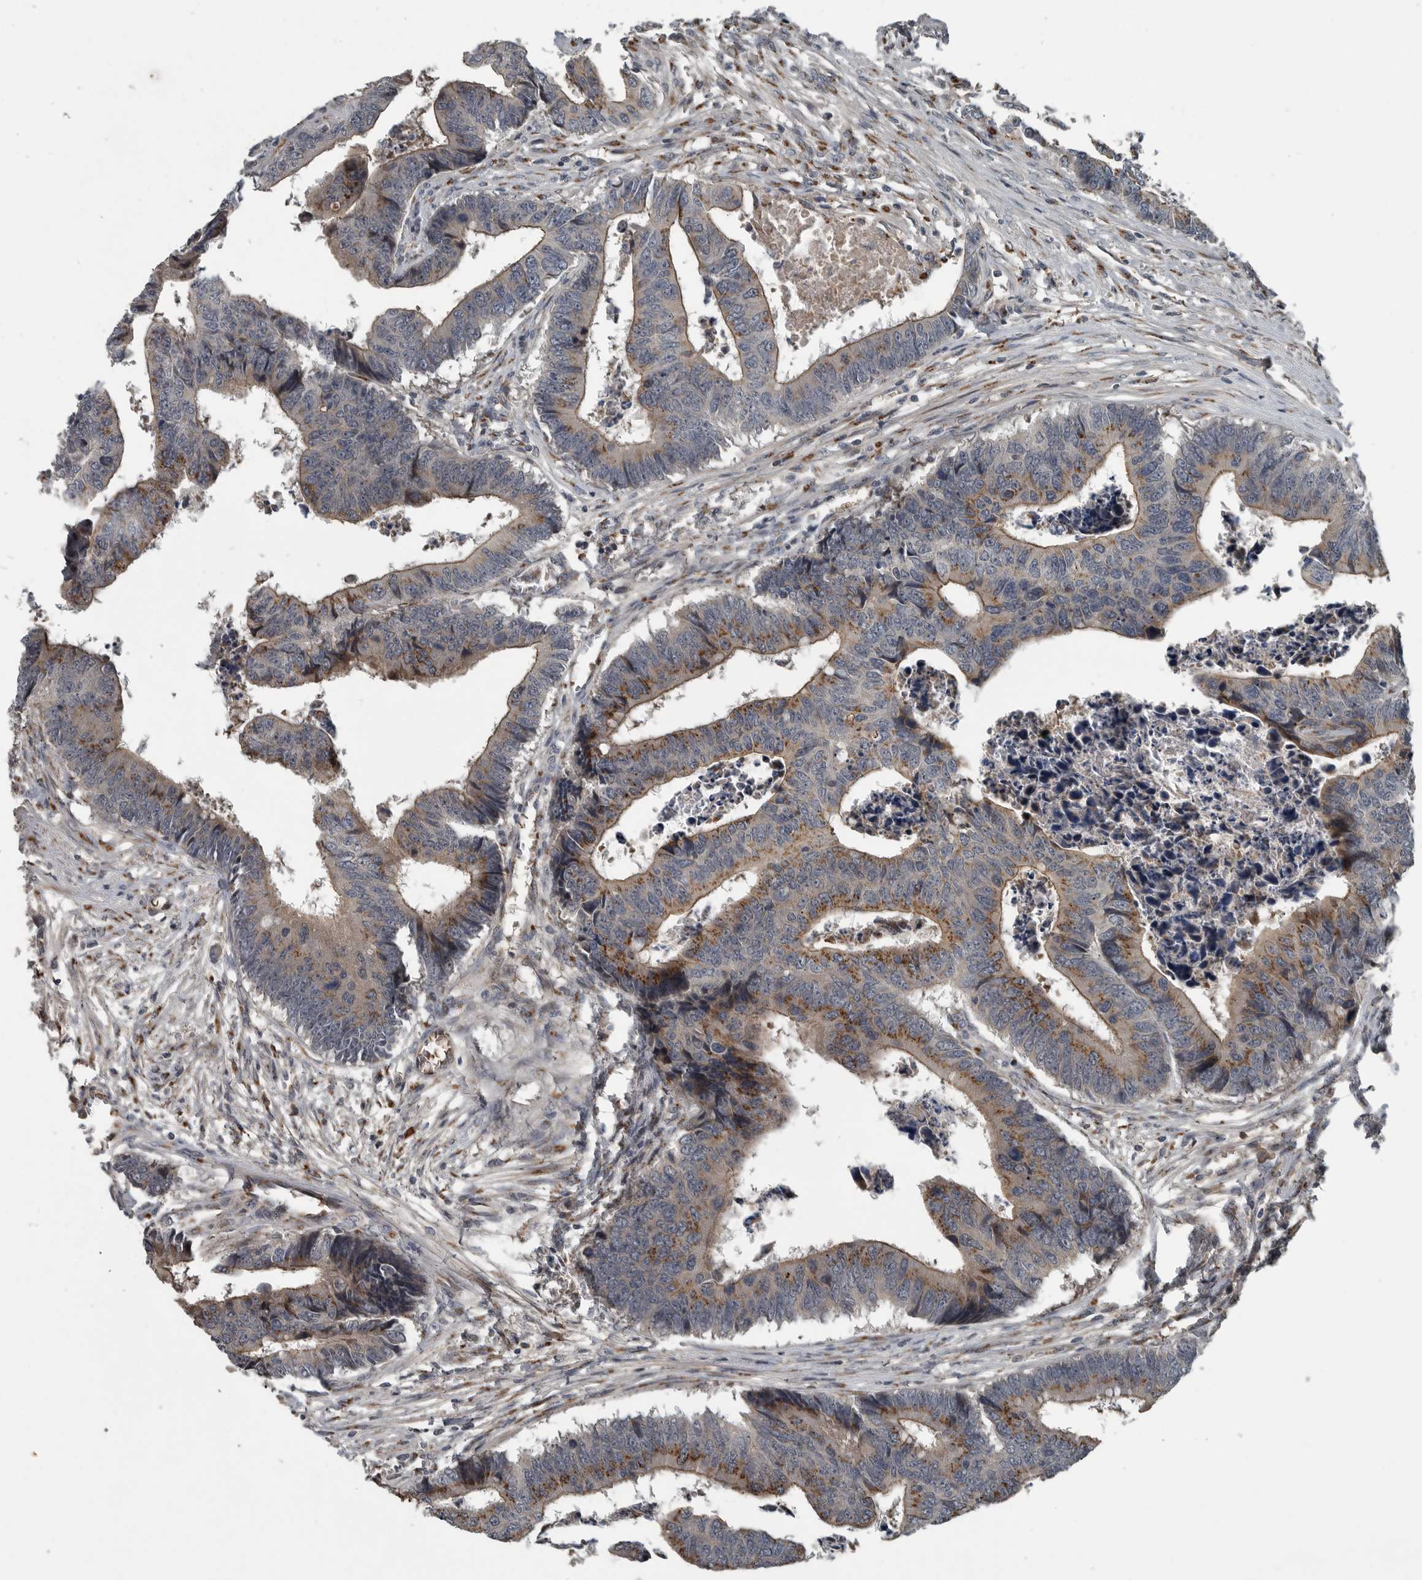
{"staining": {"intensity": "moderate", "quantity": ">75%", "location": "cytoplasmic/membranous"}, "tissue": "colorectal cancer", "cell_type": "Tumor cells", "image_type": "cancer", "snomed": [{"axis": "morphology", "description": "Adenocarcinoma, NOS"}, {"axis": "topography", "description": "Rectum"}], "caption": "Colorectal cancer was stained to show a protein in brown. There is medium levels of moderate cytoplasmic/membranous expression in approximately >75% of tumor cells.", "gene": "ZNF345", "patient": {"sex": "male", "age": 84}}